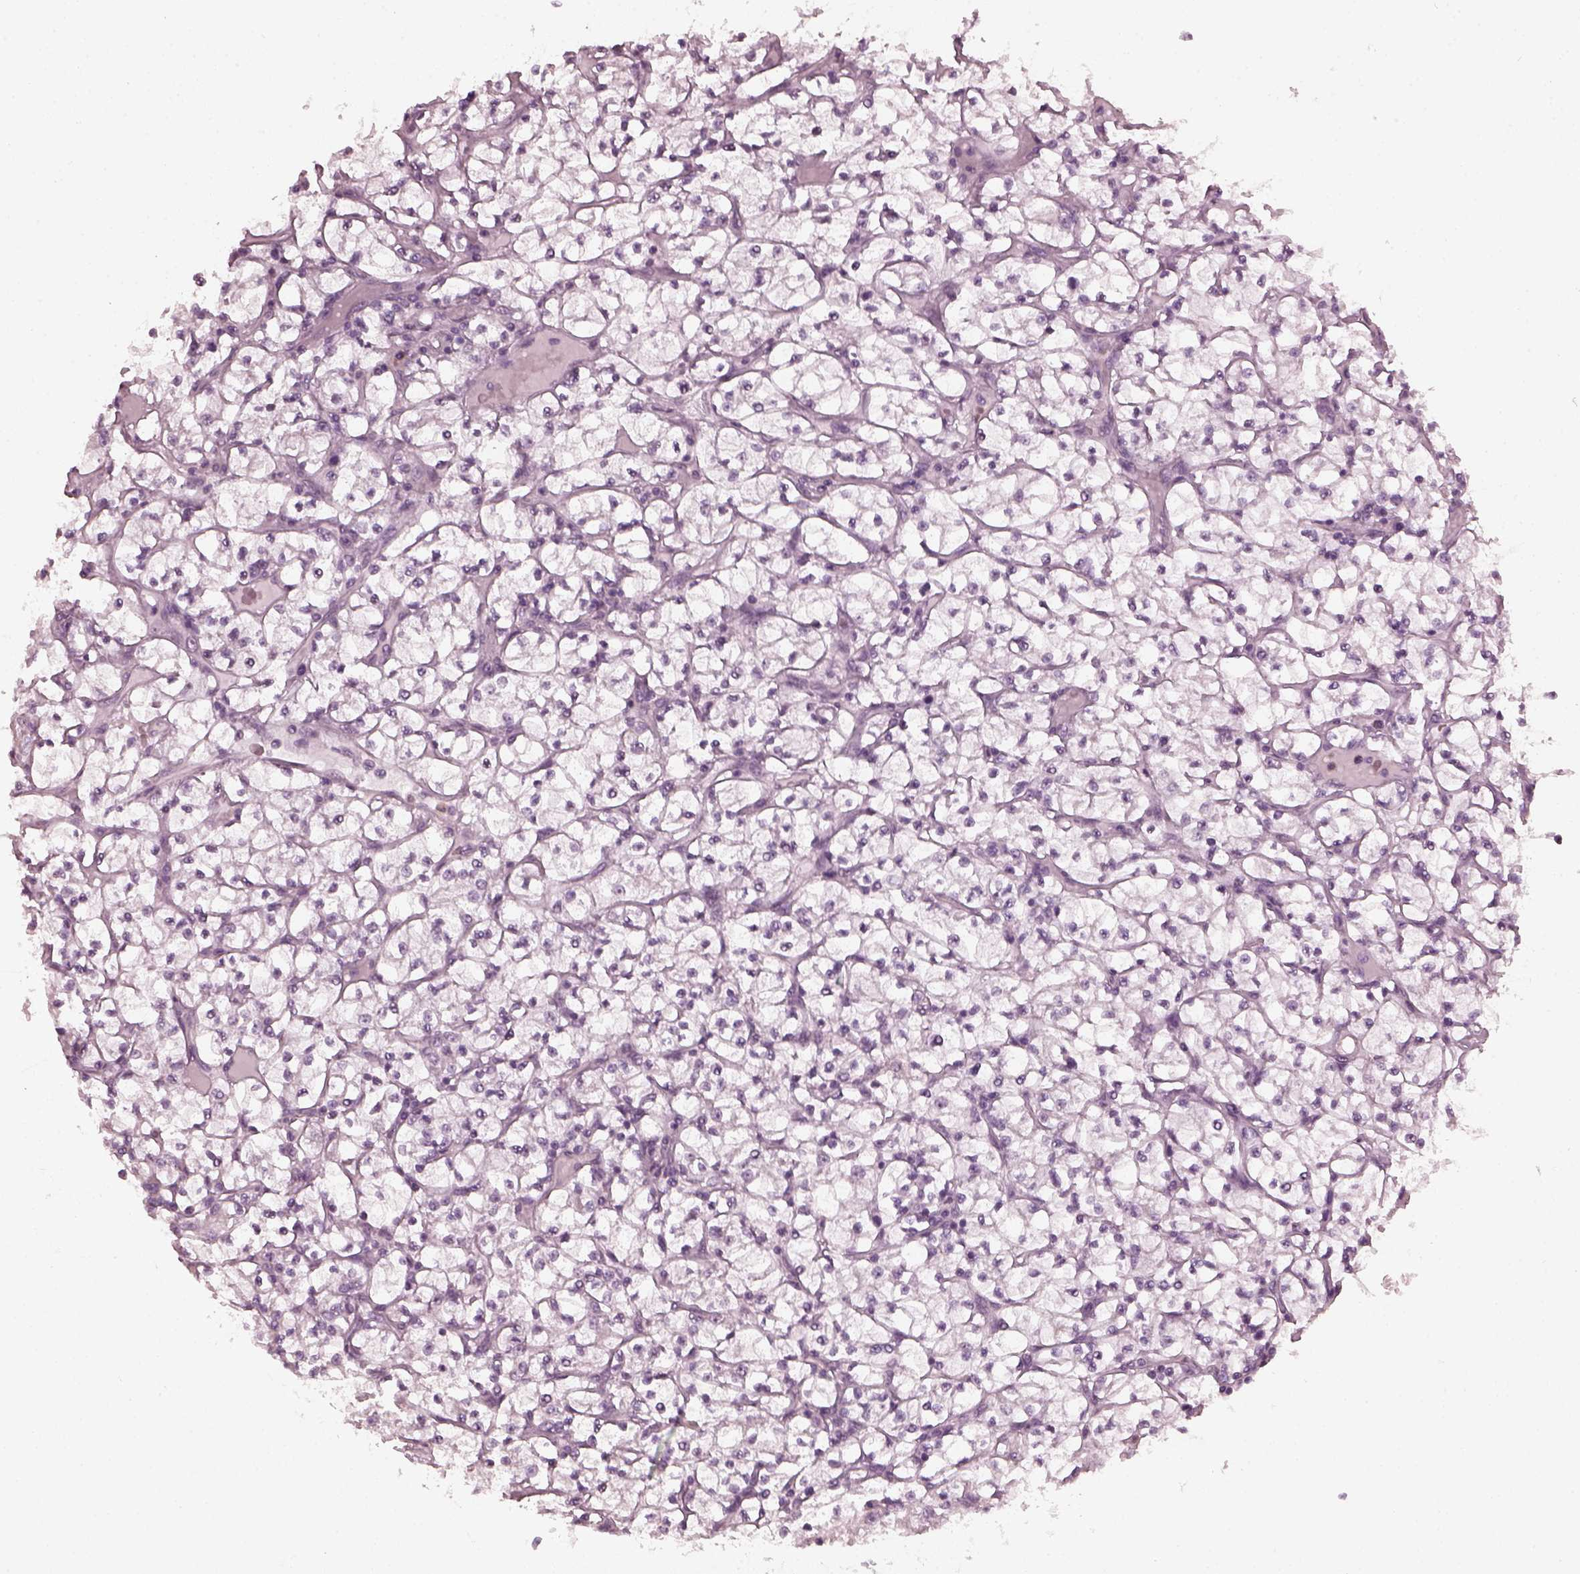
{"staining": {"intensity": "negative", "quantity": "none", "location": "none"}, "tissue": "renal cancer", "cell_type": "Tumor cells", "image_type": "cancer", "snomed": [{"axis": "morphology", "description": "Adenocarcinoma, NOS"}, {"axis": "topography", "description": "Kidney"}], "caption": "High power microscopy histopathology image of an IHC image of renal adenocarcinoma, revealing no significant staining in tumor cells.", "gene": "CCDC170", "patient": {"sex": "female", "age": 64}}